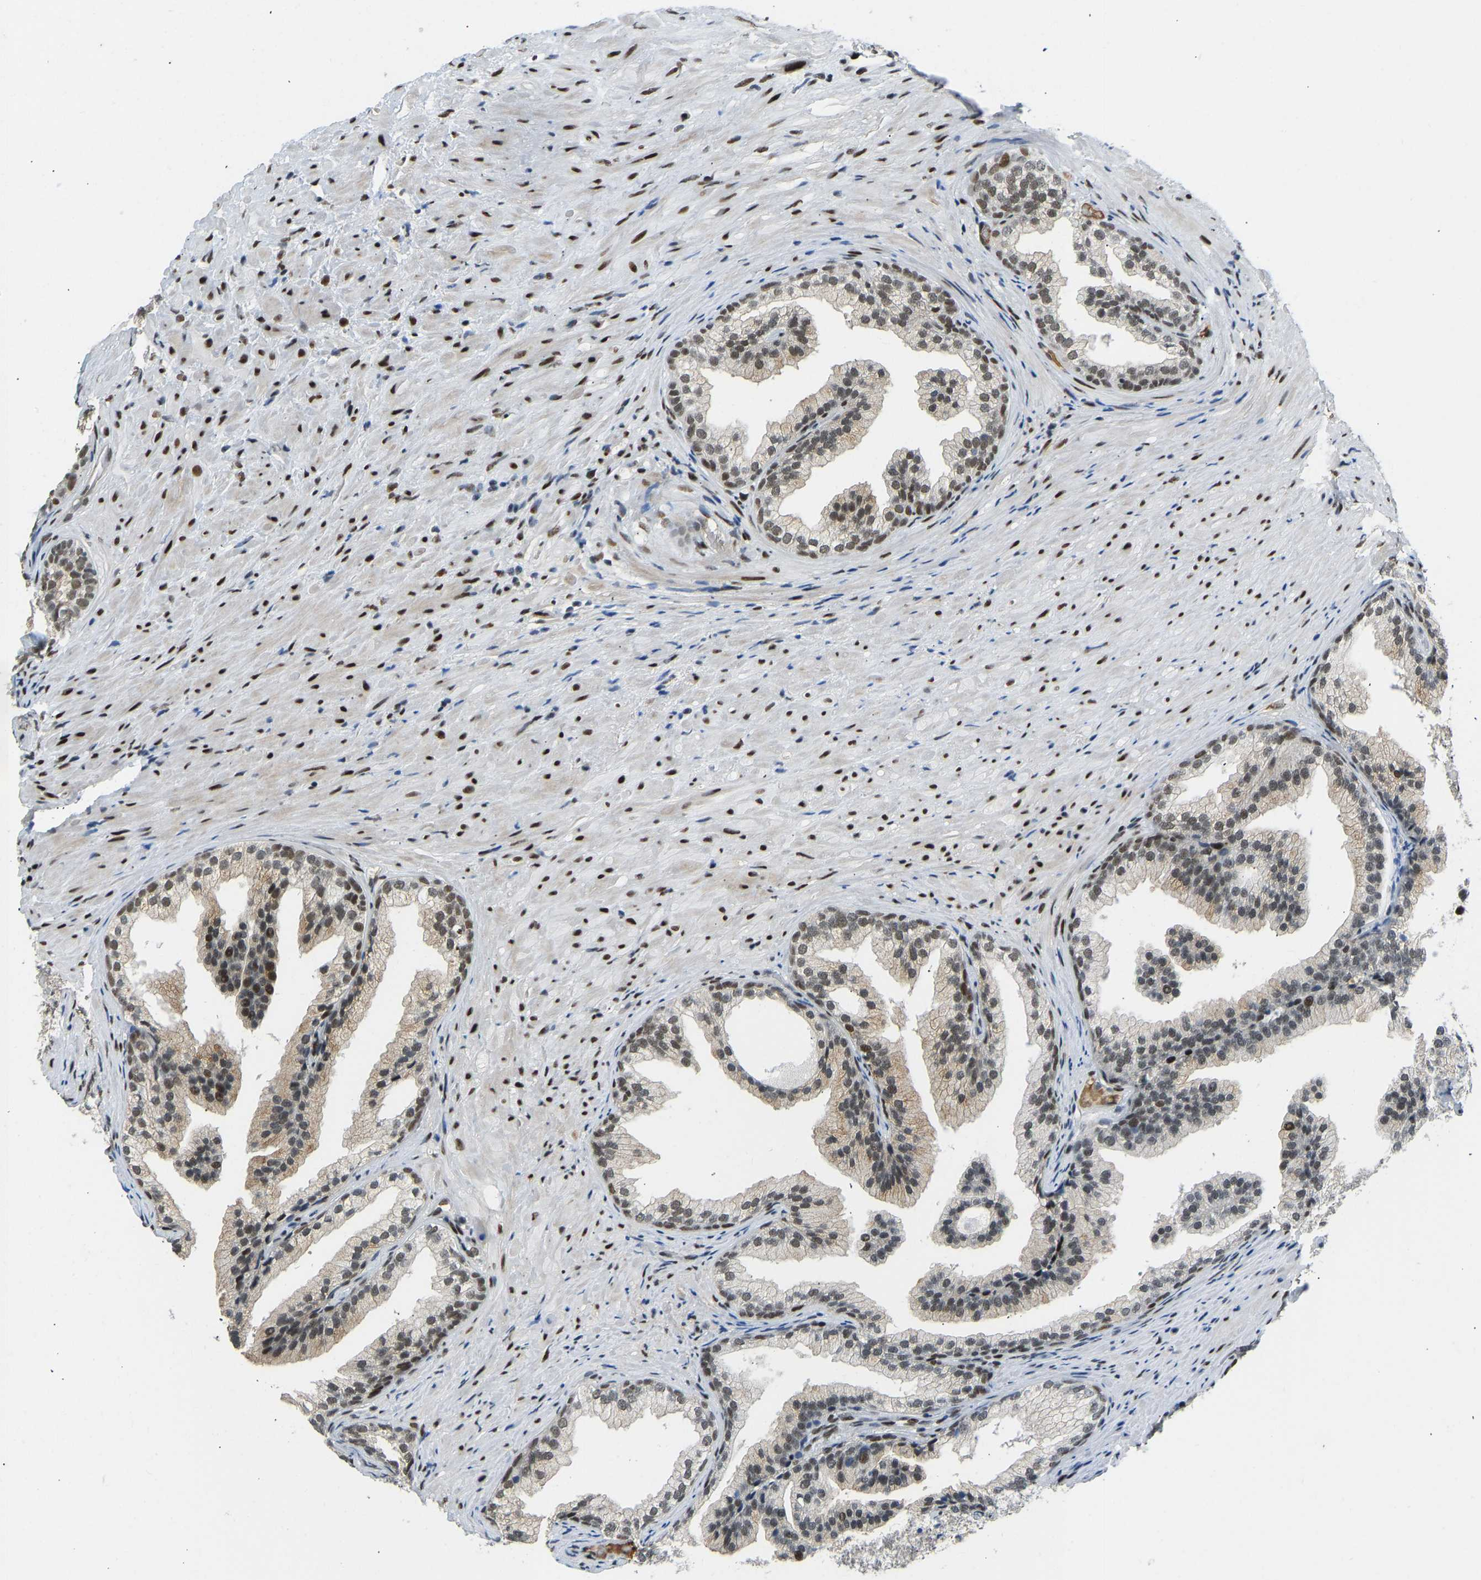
{"staining": {"intensity": "strong", "quantity": "<25%", "location": "nuclear"}, "tissue": "prostate", "cell_type": "Glandular cells", "image_type": "normal", "snomed": [{"axis": "morphology", "description": "Normal tissue, NOS"}, {"axis": "topography", "description": "Prostate"}], "caption": "Human prostate stained for a protein (brown) exhibits strong nuclear positive expression in approximately <25% of glandular cells.", "gene": "FOXK1", "patient": {"sex": "male", "age": 76}}